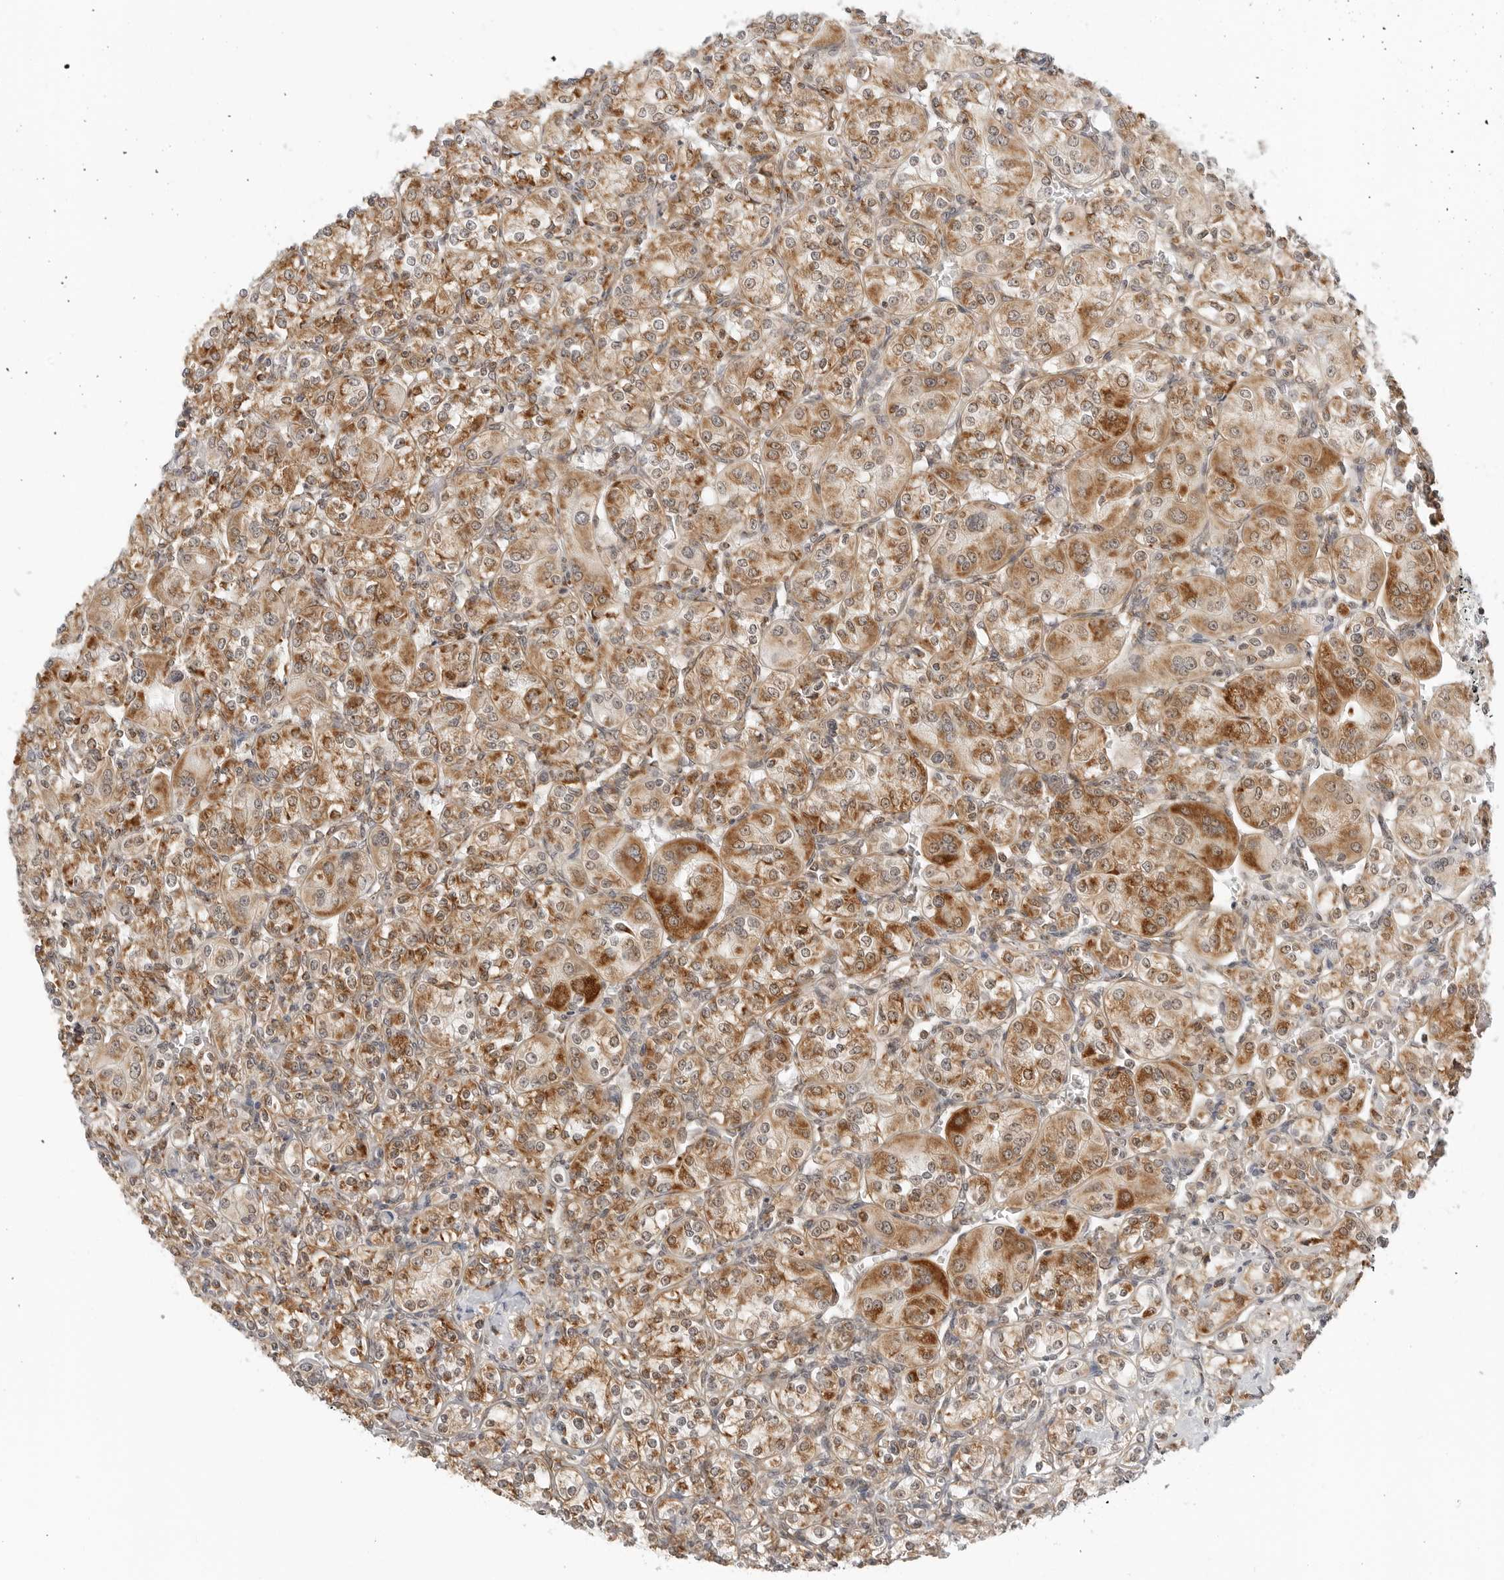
{"staining": {"intensity": "moderate", "quantity": ">75%", "location": "cytoplasmic/membranous"}, "tissue": "renal cancer", "cell_type": "Tumor cells", "image_type": "cancer", "snomed": [{"axis": "morphology", "description": "Adenocarcinoma, NOS"}, {"axis": "topography", "description": "Kidney"}], "caption": "Protein staining of renal cancer (adenocarcinoma) tissue shows moderate cytoplasmic/membranous positivity in about >75% of tumor cells.", "gene": "POLR3GL", "patient": {"sex": "male", "age": 77}}